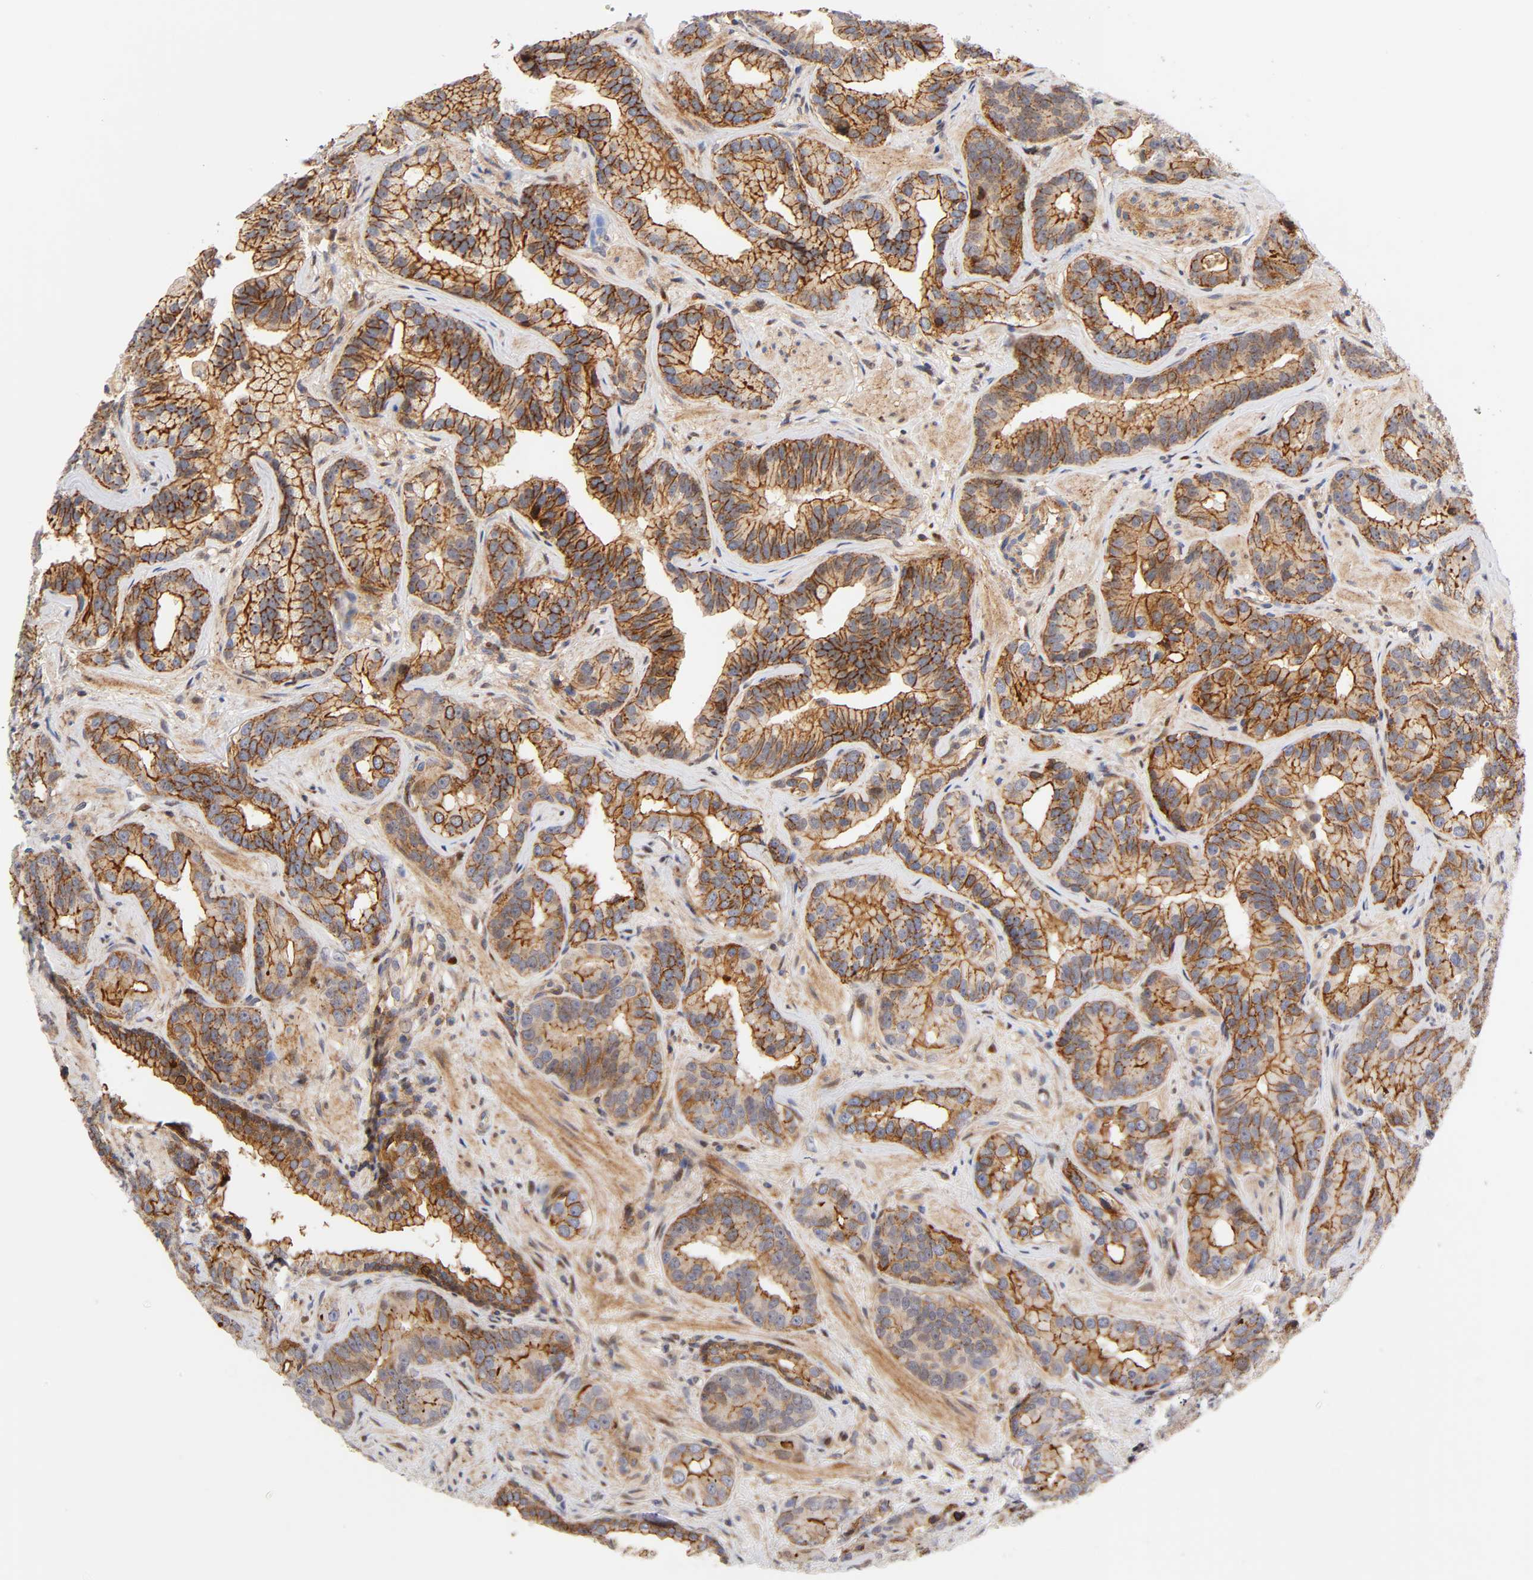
{"staining": {"intensity": "moderate", "quantity": ">75%", "location": "cytoplasmic/membranous,nuclear"}, "tissue": "prostate cancer", "cell_type": "Tumor cells", "image_type": "cancer", "snomed": [{"axis": "morphology", "description": "Adenocarcinoma, Low grade"}, {"axis": "topography", "description": "Prostate"}], "caption": "Protein expression analysis of human adenocarcinoma (low-grade) (prostate) reveals moderate cytoplasmic/membranous and nuclear expression in about >75% of tumor cells. The staining was performed using DAB, with brown indicating positive protein expression. Nuclei are stained blue with hematoxylin.", "gene": "ANXA7", "patient": {"sex": "male", "age": 59}}